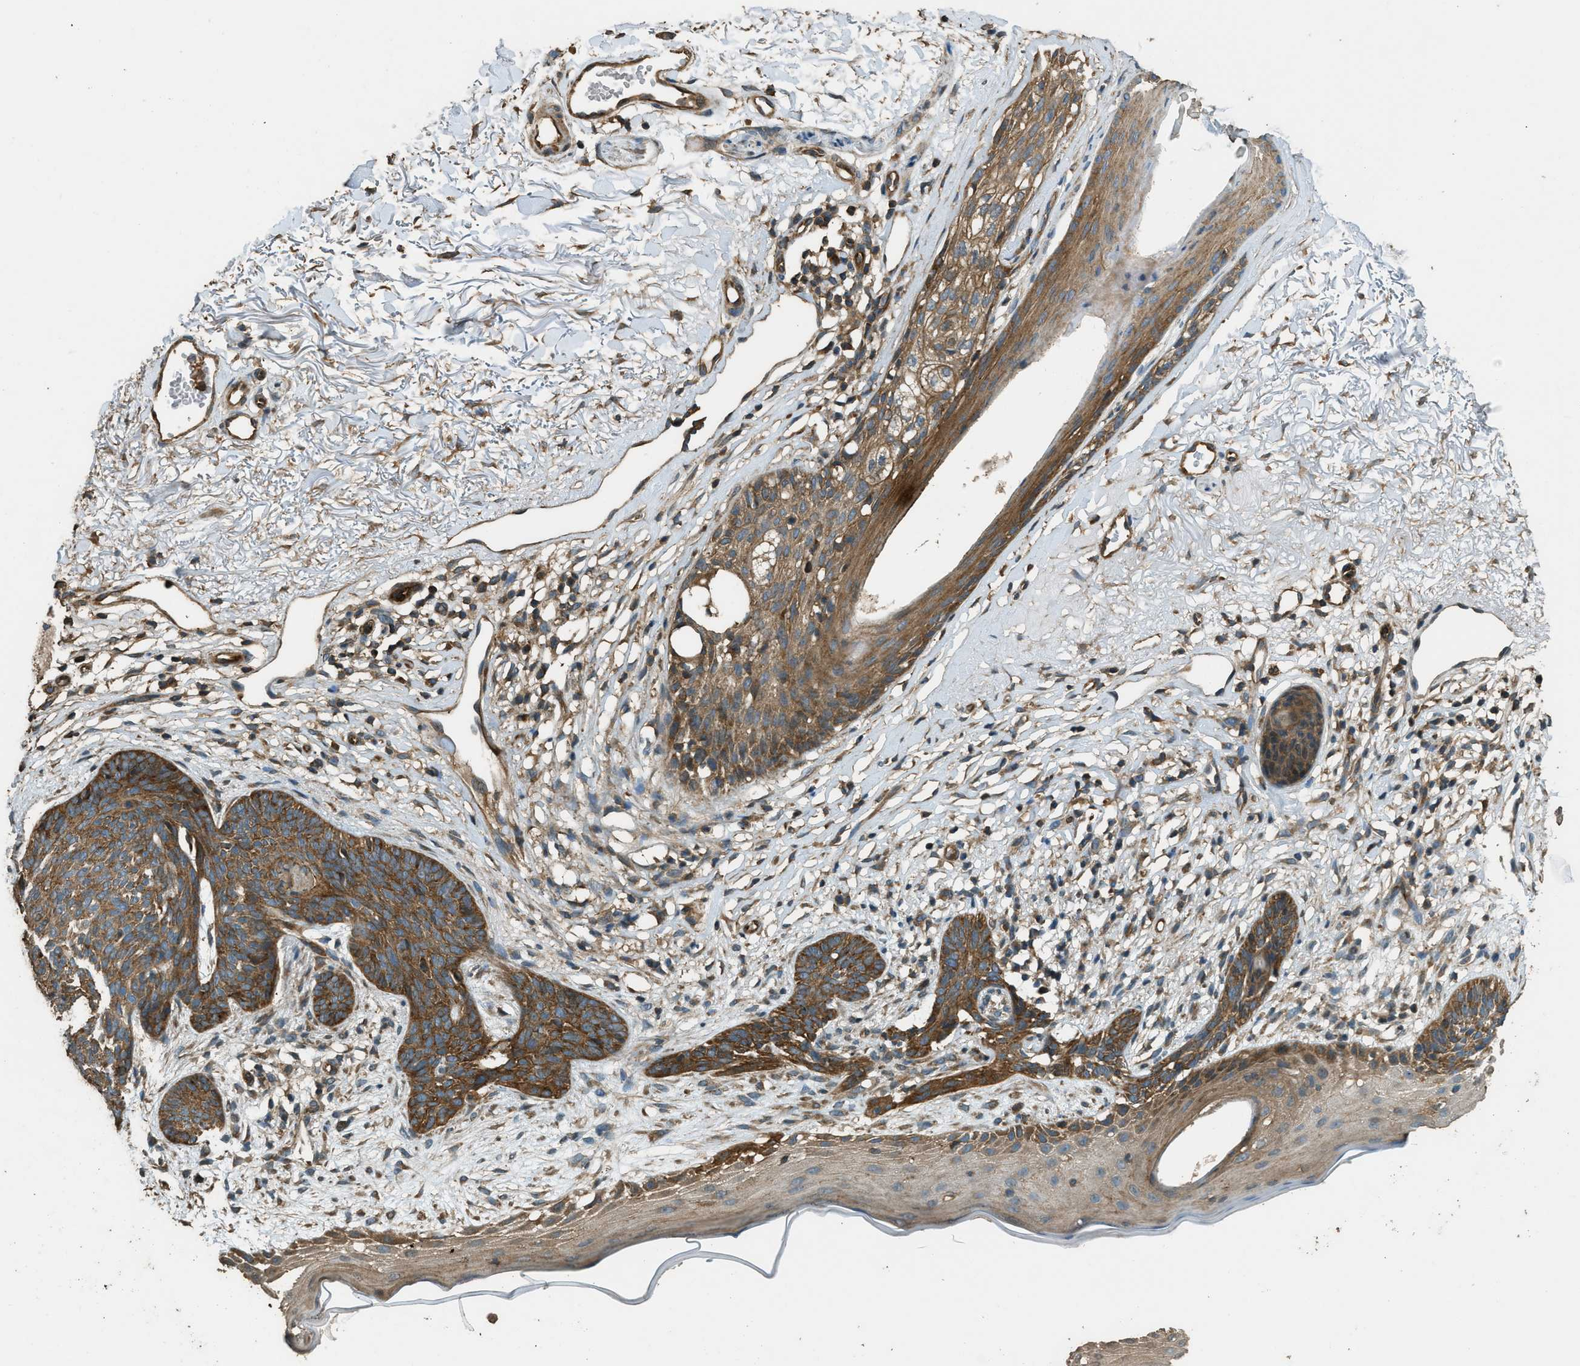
{"staining": {"intensity": "moderate", "quantity": ">75%", "location": "cytoplasmic/membranous"}, "tissue": "skin cancer", "cell_type": "Tumor cells", "image_type": "cancer", "snomed": [{"axis": "morphology", "description": "Normal tissue, NOS"}, {"axis": "morphology", "description": "Basal cell carcinoma"}, {"axis": "topography", "description": "Skin"}], "caption": "Human basal cell carcinoma (skin) stained for a protein (brown) shows moderate cytoplasmic/membranous positive expression in approximately >75% of tumor cells.", "gene": "MARS1", "patient": {"sex": "female", "age": 70}}